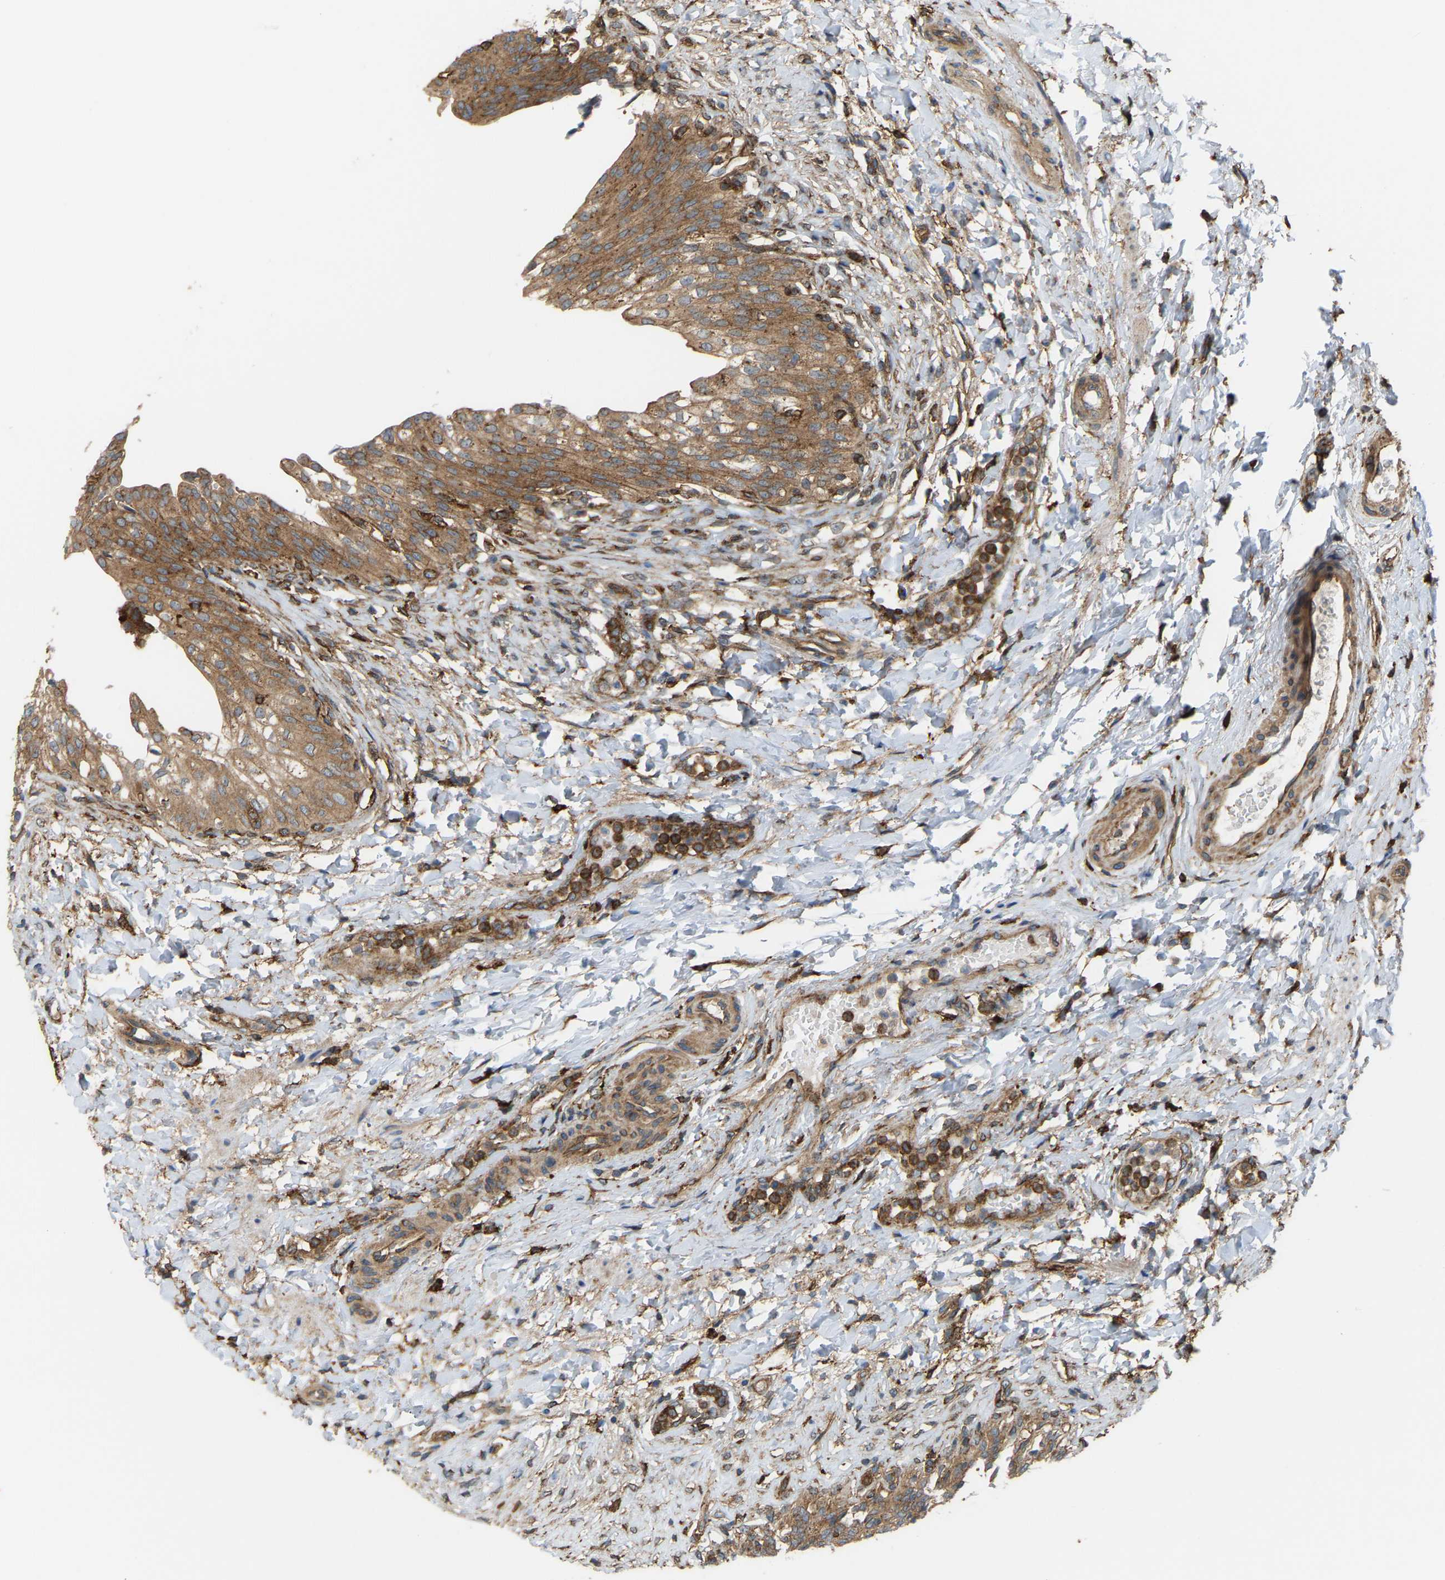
{"staining": {"intensity": "strong", "quantity": ">75%", "location": "cytoplasmic/membranous"}, "tissue": "urinary bladder", "cell_type": "Urothelial cells", "image_type": "normal", "snomed": [{"axis": "morphology", "description": "Urothelial carcinoma, High grade"}, {"axis": "topography", "description": "Urinary bladder"}], "caption": "Urothelial cells show strong cytoplasmic/membranous positivity in about >75% of cells in benign urinary bladder.", "gene": "PICALM", "patient": {"sex": "male", "age": 46}}